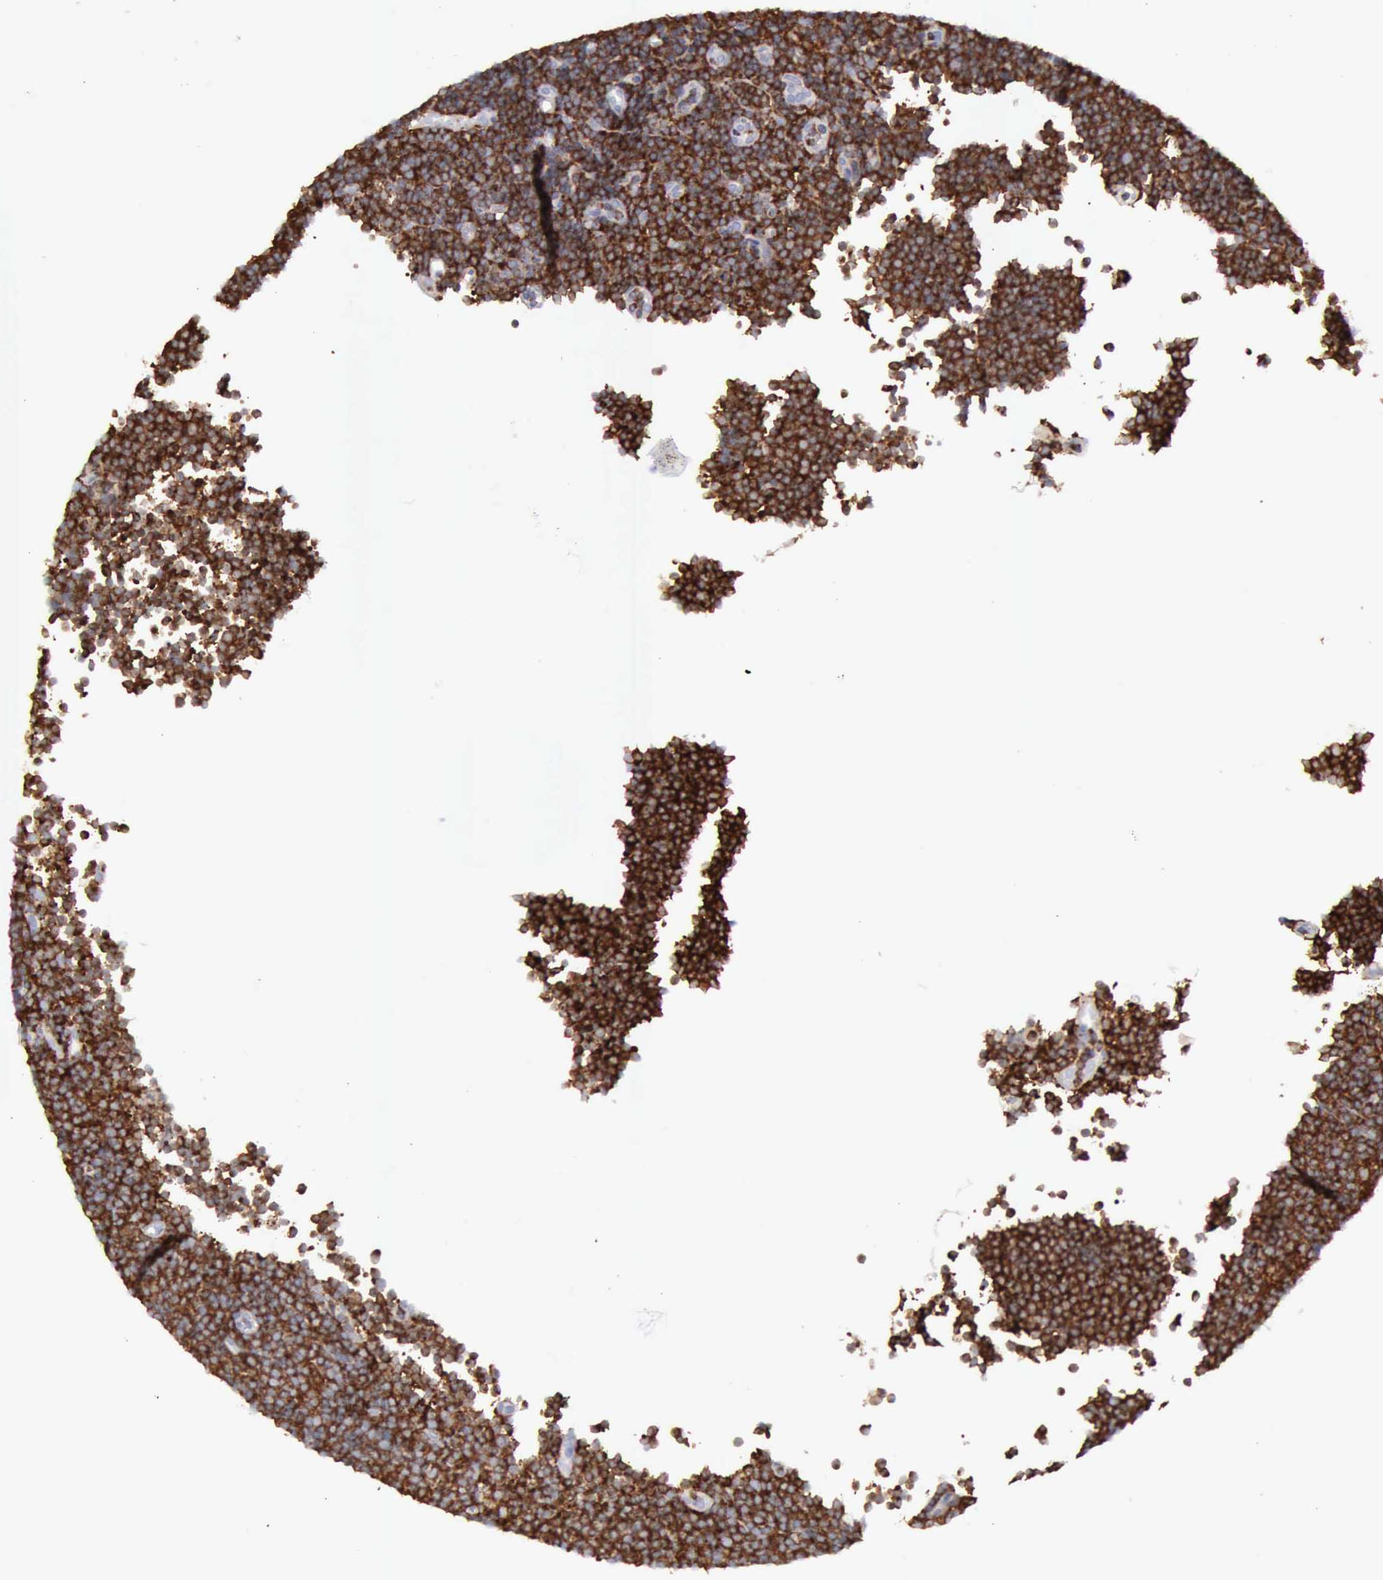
{"staining": {"intensity": "strong", "quantity": ">75%", "location": "cytoplasmic/membranous"}, "tissue": "lymphoma", "cell_type": "Tumor cells", "image_type": "cancer", "snomed": [{"axis": "morphology", "description": "Malignant lymphoma, non-Hodgkin's type, Low grade"}, {"axis": "topography", "description": "Lymph node"}], "caption": "Protein staining reveals strong cytoplasmic/membranous expression in about >75% of tumor cells in lymphoma.", "gene": "ARHGAP4", "patient": {"sex": "male", "age": 57}}